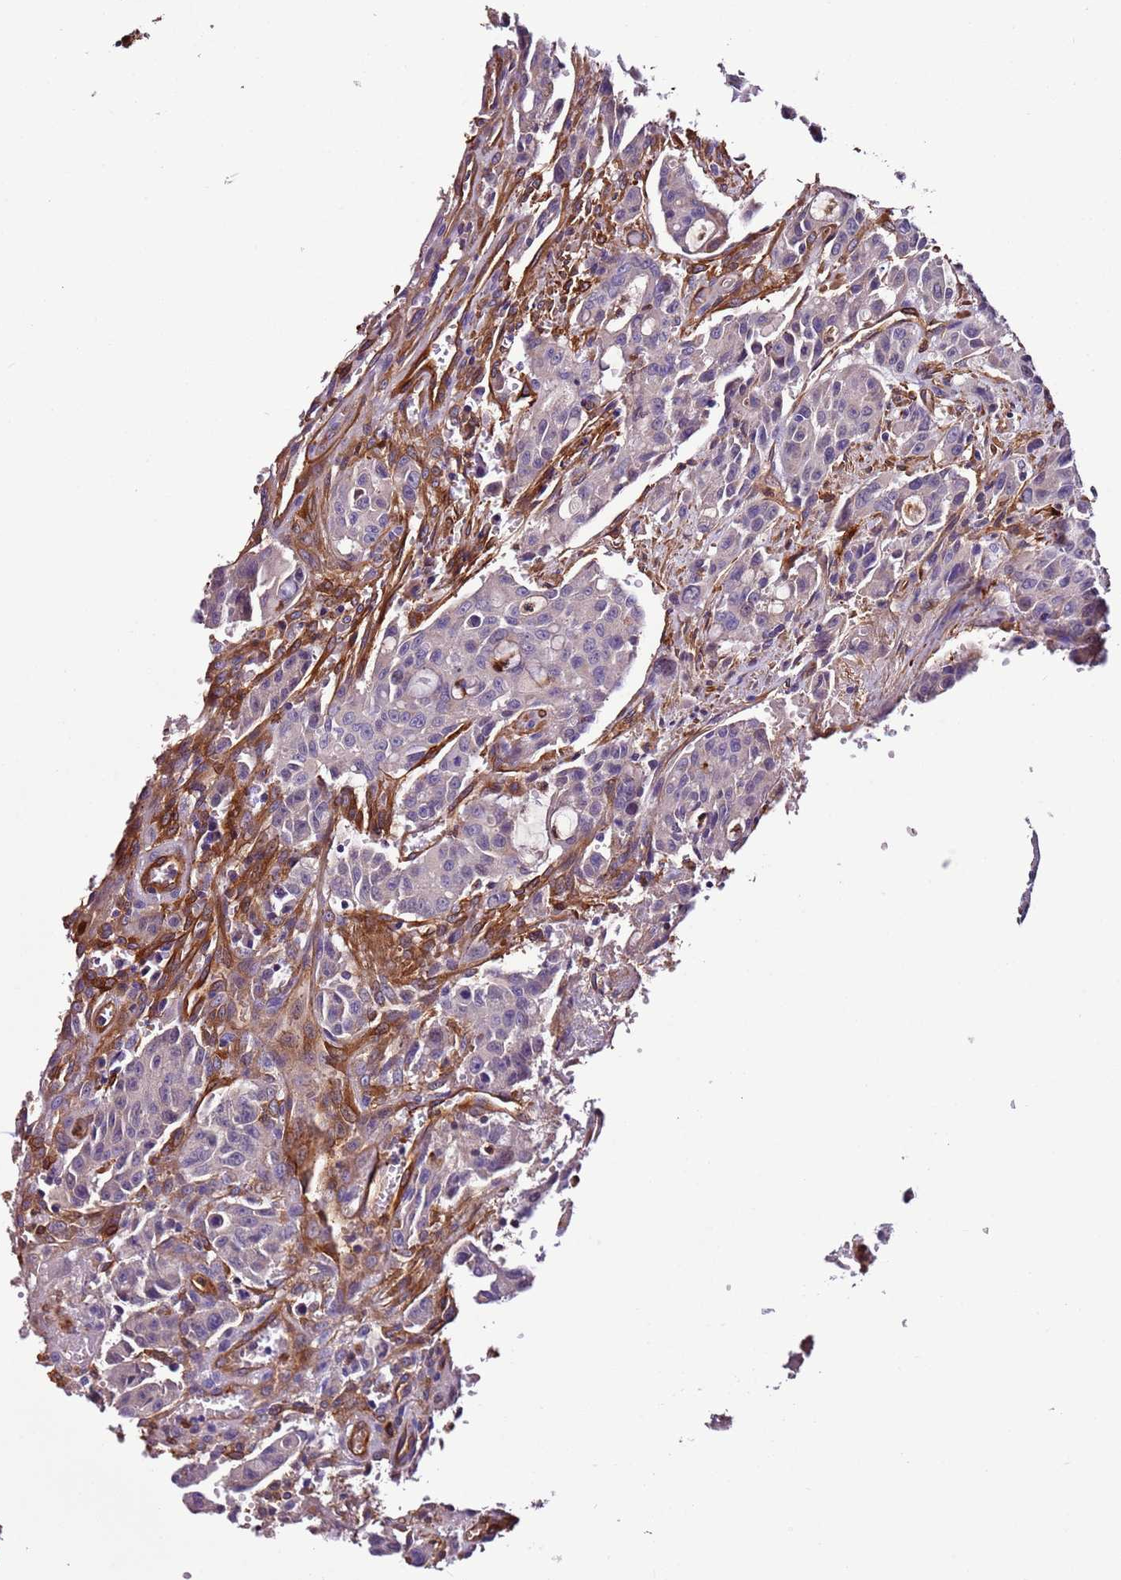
{"staining": {"intensity": "negative", "quantity": "none", "location": "none"}, "tissue": "colorectal cancer", "cell_type": "Tumor cells", "image_type": "cancer", "snomed": [{"axis": "morphology", "description": "Adenocarcinoma, NOS"}, {"axis": "topography", "description": "Colon"}], "caption": "IHC of human colorectal cancer (adenocarcinoma) displays no positivity in tumor cells. (DAB (3,3'-diaminobenzidine) IHC visualized using brightfield microscopy, high magnification).", "gene": "FAM174C", "patient": {"sex": "male", "age": 62}}